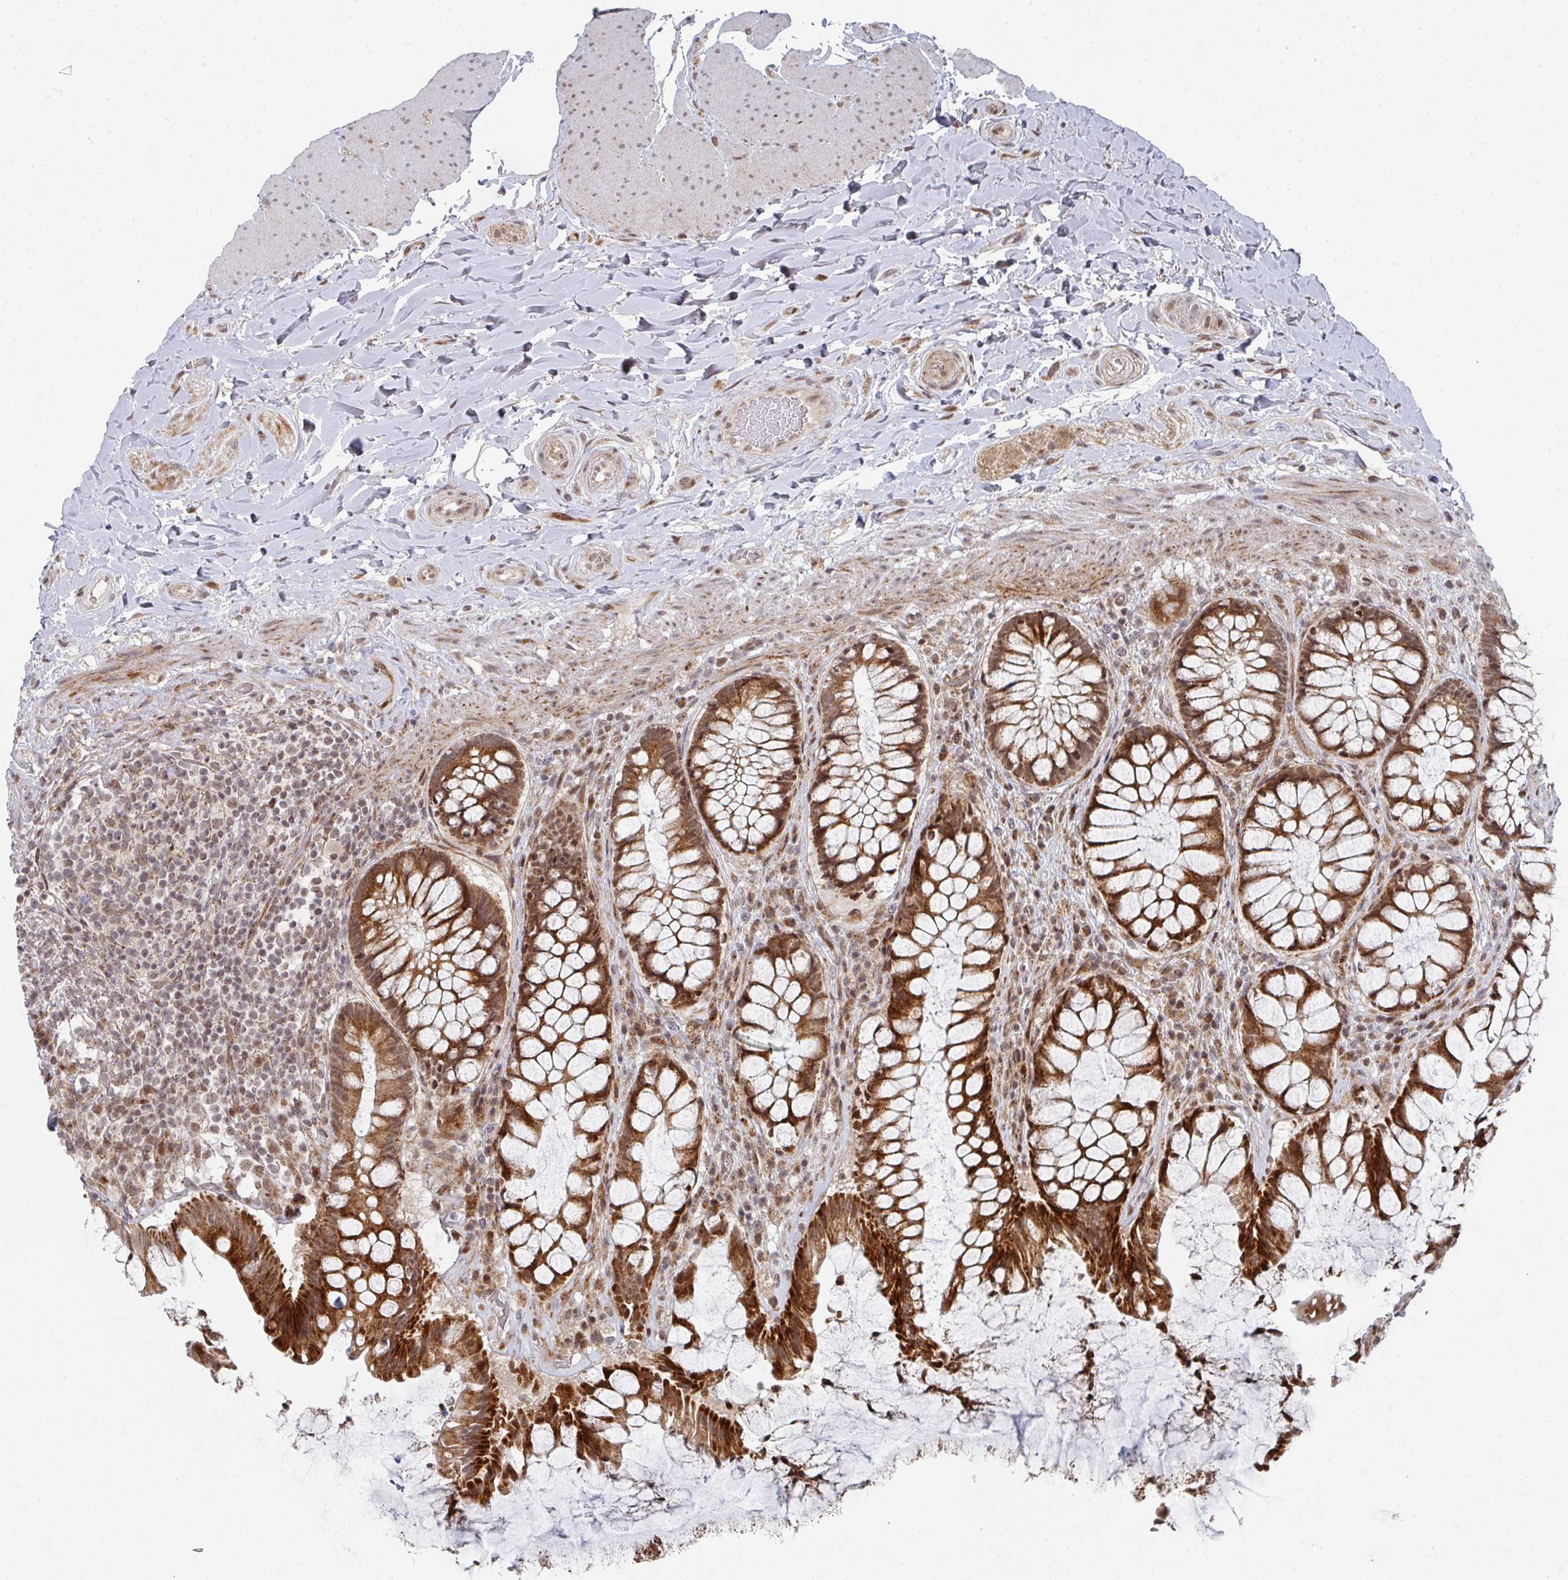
{"staining": {"intensity": "strong", "quantity": ">75%", "location": "cytoplasmic/membranous"}, "tissue": "rectum", "cell_type": "Glandular cells", "image_type": "normal", "snomed": [{"axis": "morphology", "description": "Normal tissue, NOS"}, {"axis": "topography", "description": "Rectum"}], "caption": "Protein positivity by immunohistochemistry (IHC) reveals strong cytoplasmic/membranous staining in approximately >75% of glandular cells in unremarkable rectum. (IHC, brightfield microscopy, high magnification).", "gene": "RBBP5", "patient": {"sex": "female", "age": 58}}